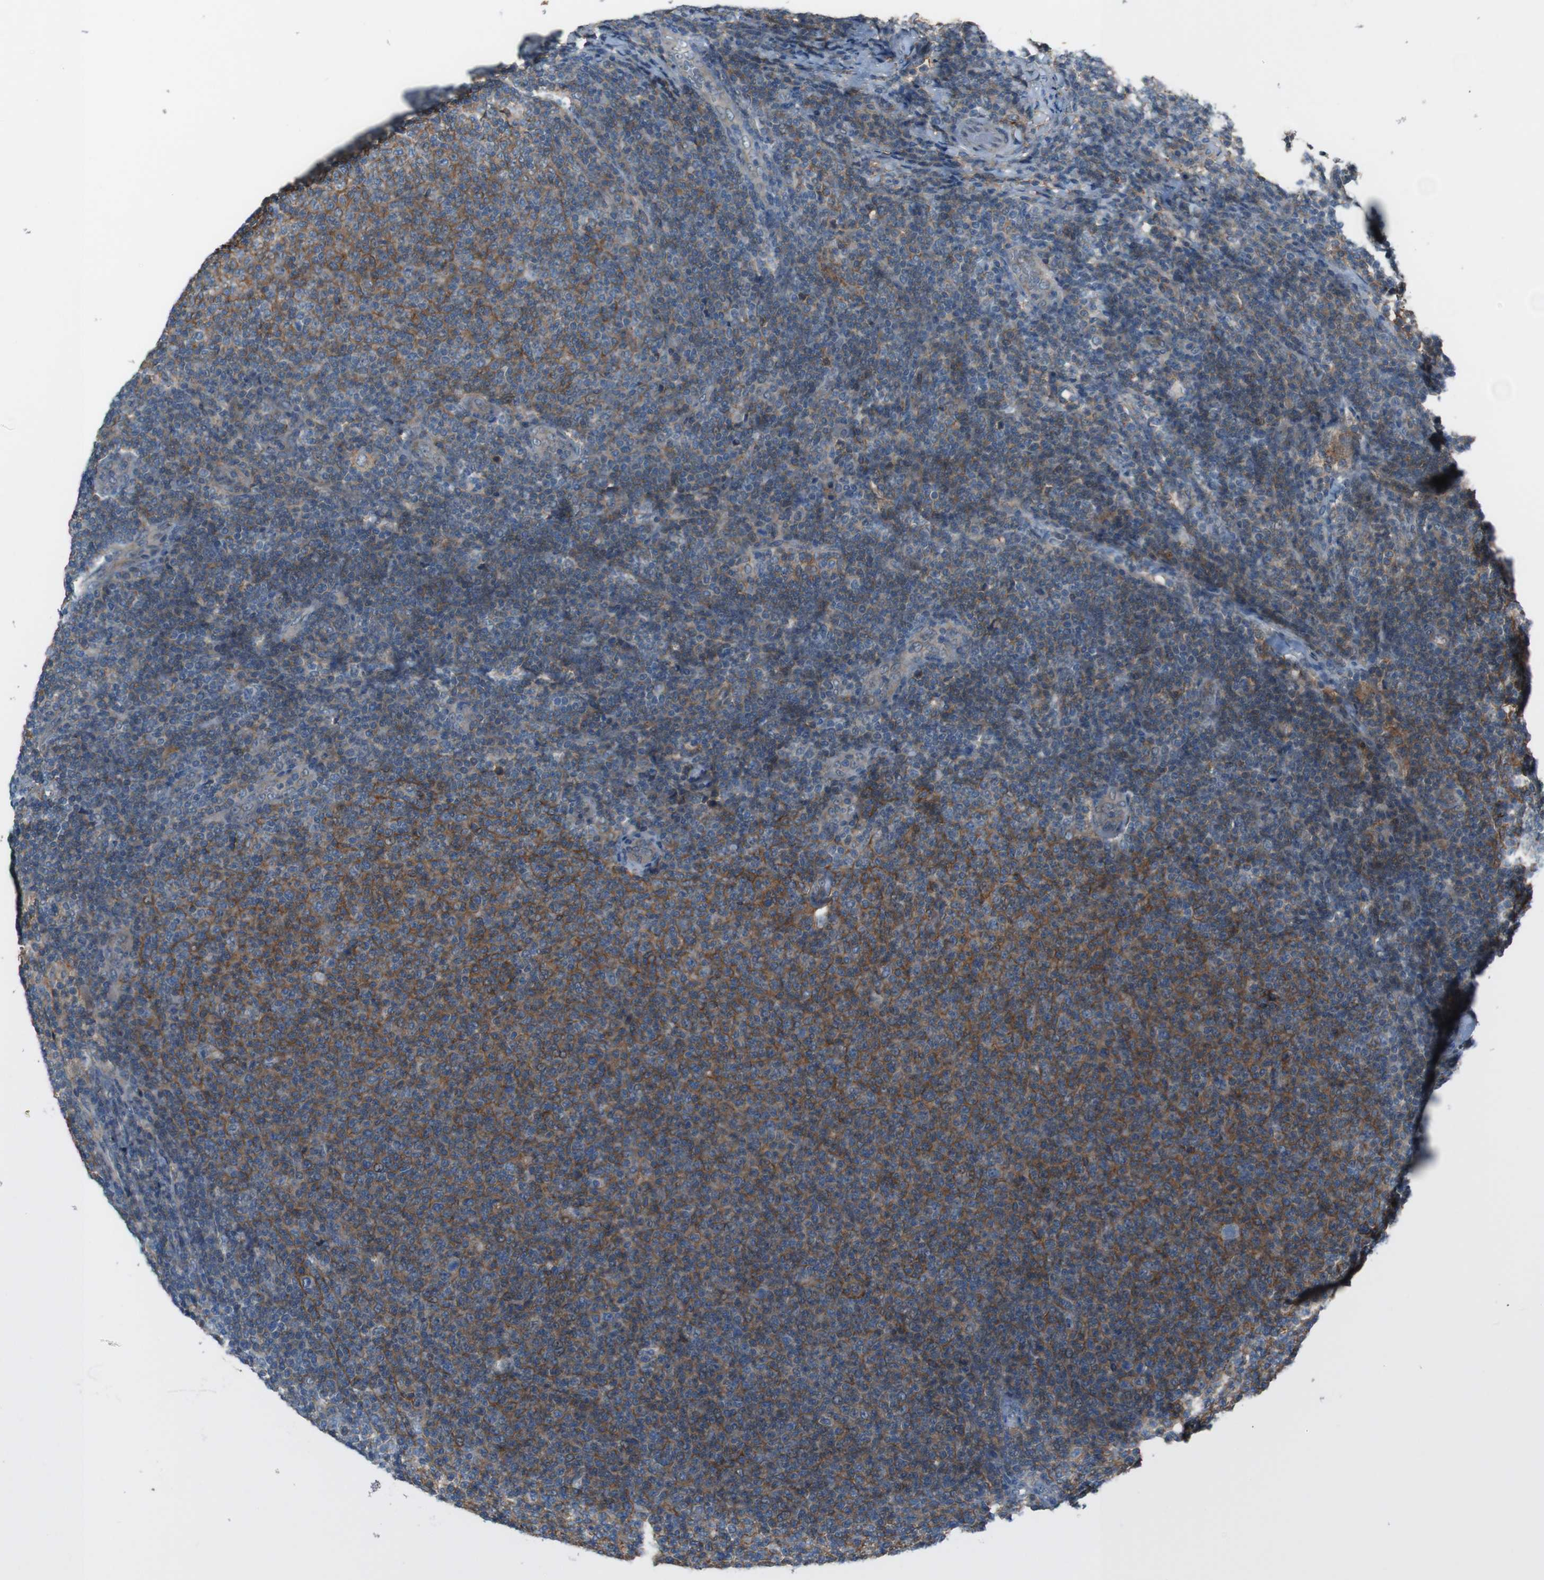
{"staining": {"intensity": "moderate", "quantity": "25%-75%", "location": "cytoplasmic/membranous"}, "tissue": "lymphoma", "cell_type": "Tumor cells", "image_type": "cancer", "snomed": [{"axis": "morphology", "description": "Malignant lymphoma, non-Hodgkin's type, Low grade"}, {"axis": "topography", "description": "Lymph node"}], "caption": "Lymphoma stained with a protein marker exhibits moderate staining in tumor cells.", "gene": "ATP2B1", "patient": {"sex": "male", "age": 66}}